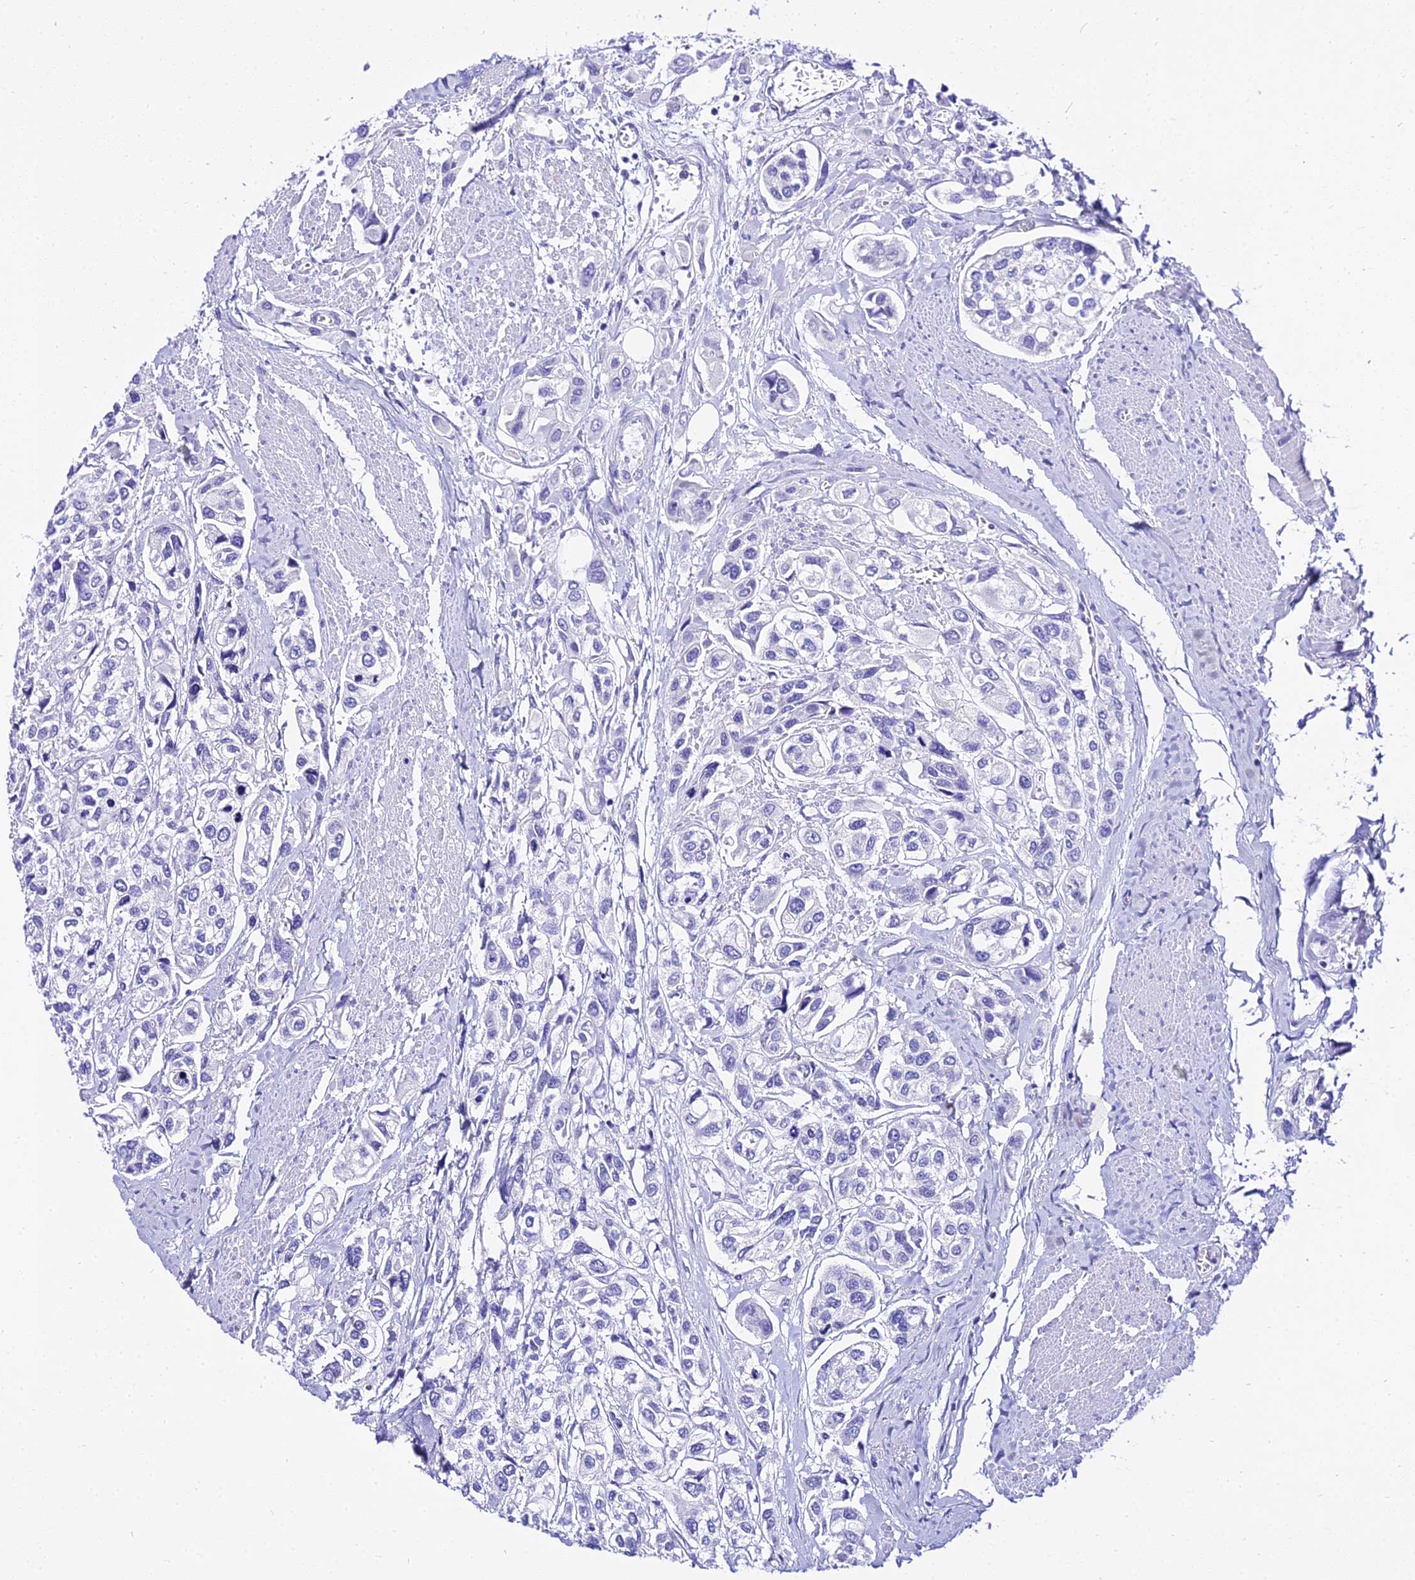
{"staining": {"intensity": "negative", "quantity": "none", "location": "none"}, "tissue": "urothelial cancer", "cell_type": "Tumor cells", "image_type": "cancer", "snomed": [{"axis": "morphology", "description": "Urothelial carcinoma, High grade"}, {"axis": "topography", "description": "Urinary bladder"}], "caption": "A high-resolution micrograph shows IHC staining of urothelial cancer, which displays no significant expression in tumor cells.", "gene": "DEFB106A", "patient": {"sex": "male", "age": 67}}